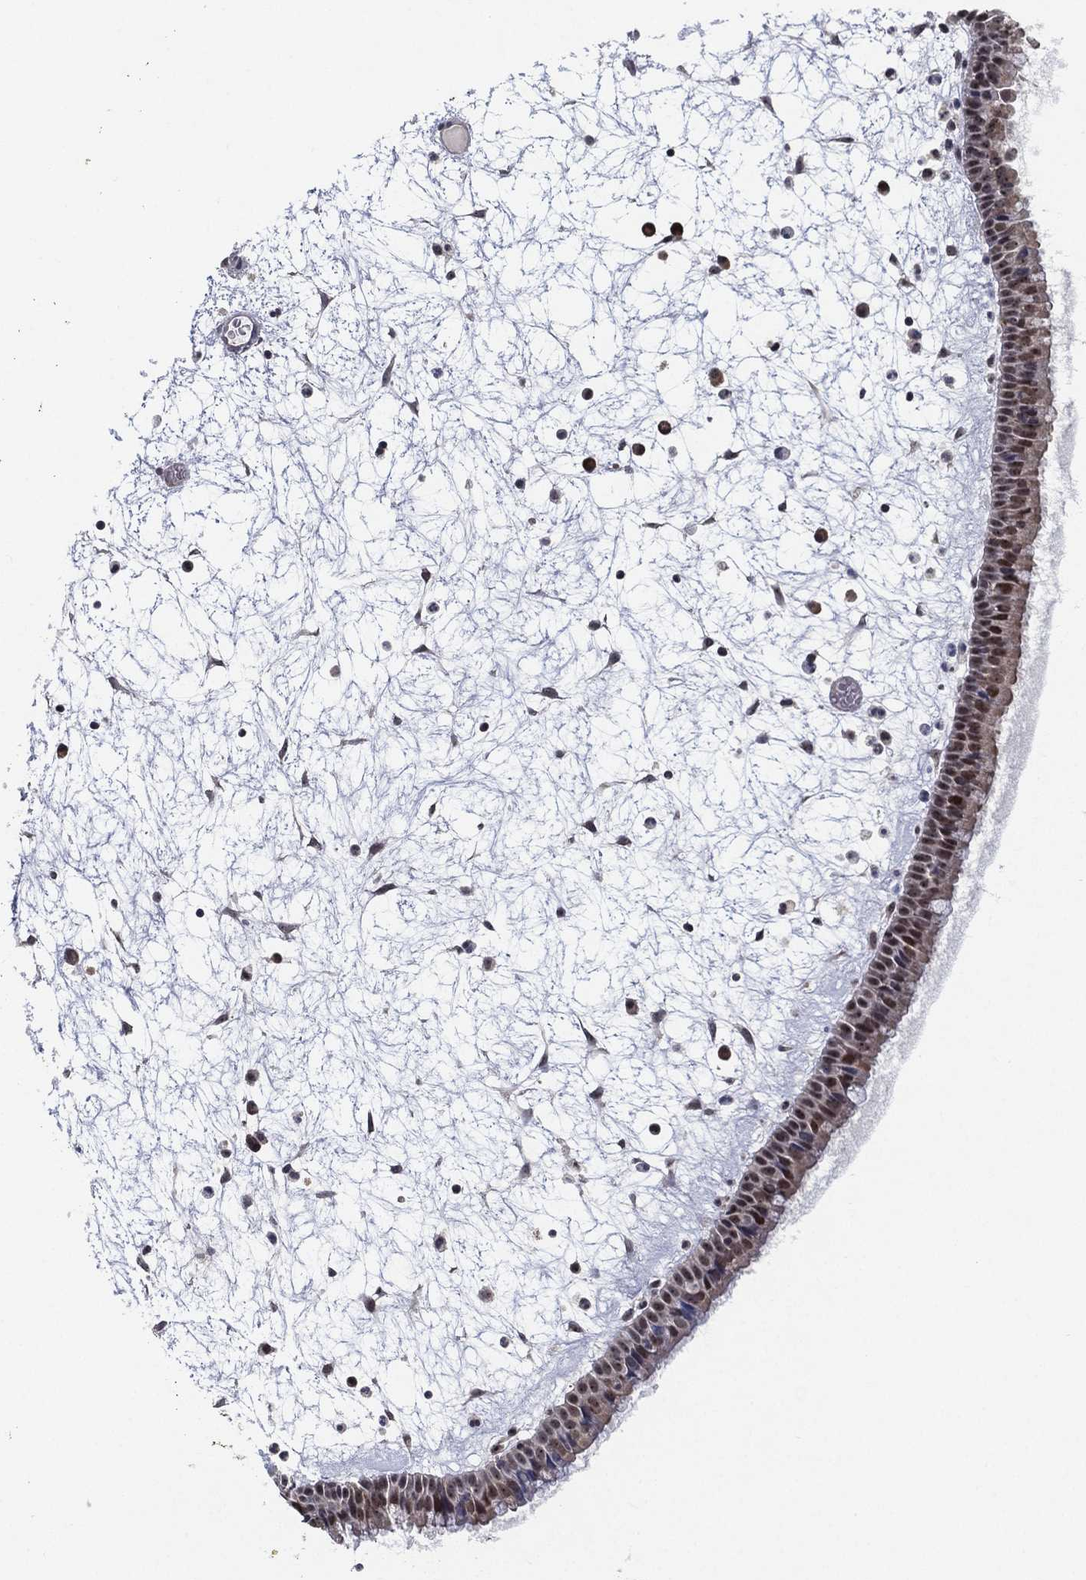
{"staining": {"intensity": "strong", "quantity": "<25%", "location": "nuclear"}, "tissue": "nasopharynx", "cell_type": "Respiratory epithelial cells", "image_type": "normal", "snomed": [{"axis": "morphology", "description": "Normal tissue, NOS"}, {"axis": "topography", "description": "Nasopharynx"}], "caption": "Benign nasopharynx exhibits strong nuclear positivity in about <25% of respiratory epithelial cells, visualized by immunohistochemistry.", "gene": "PPP1R16B", "patient": {"sex": "male", "age": 58}}